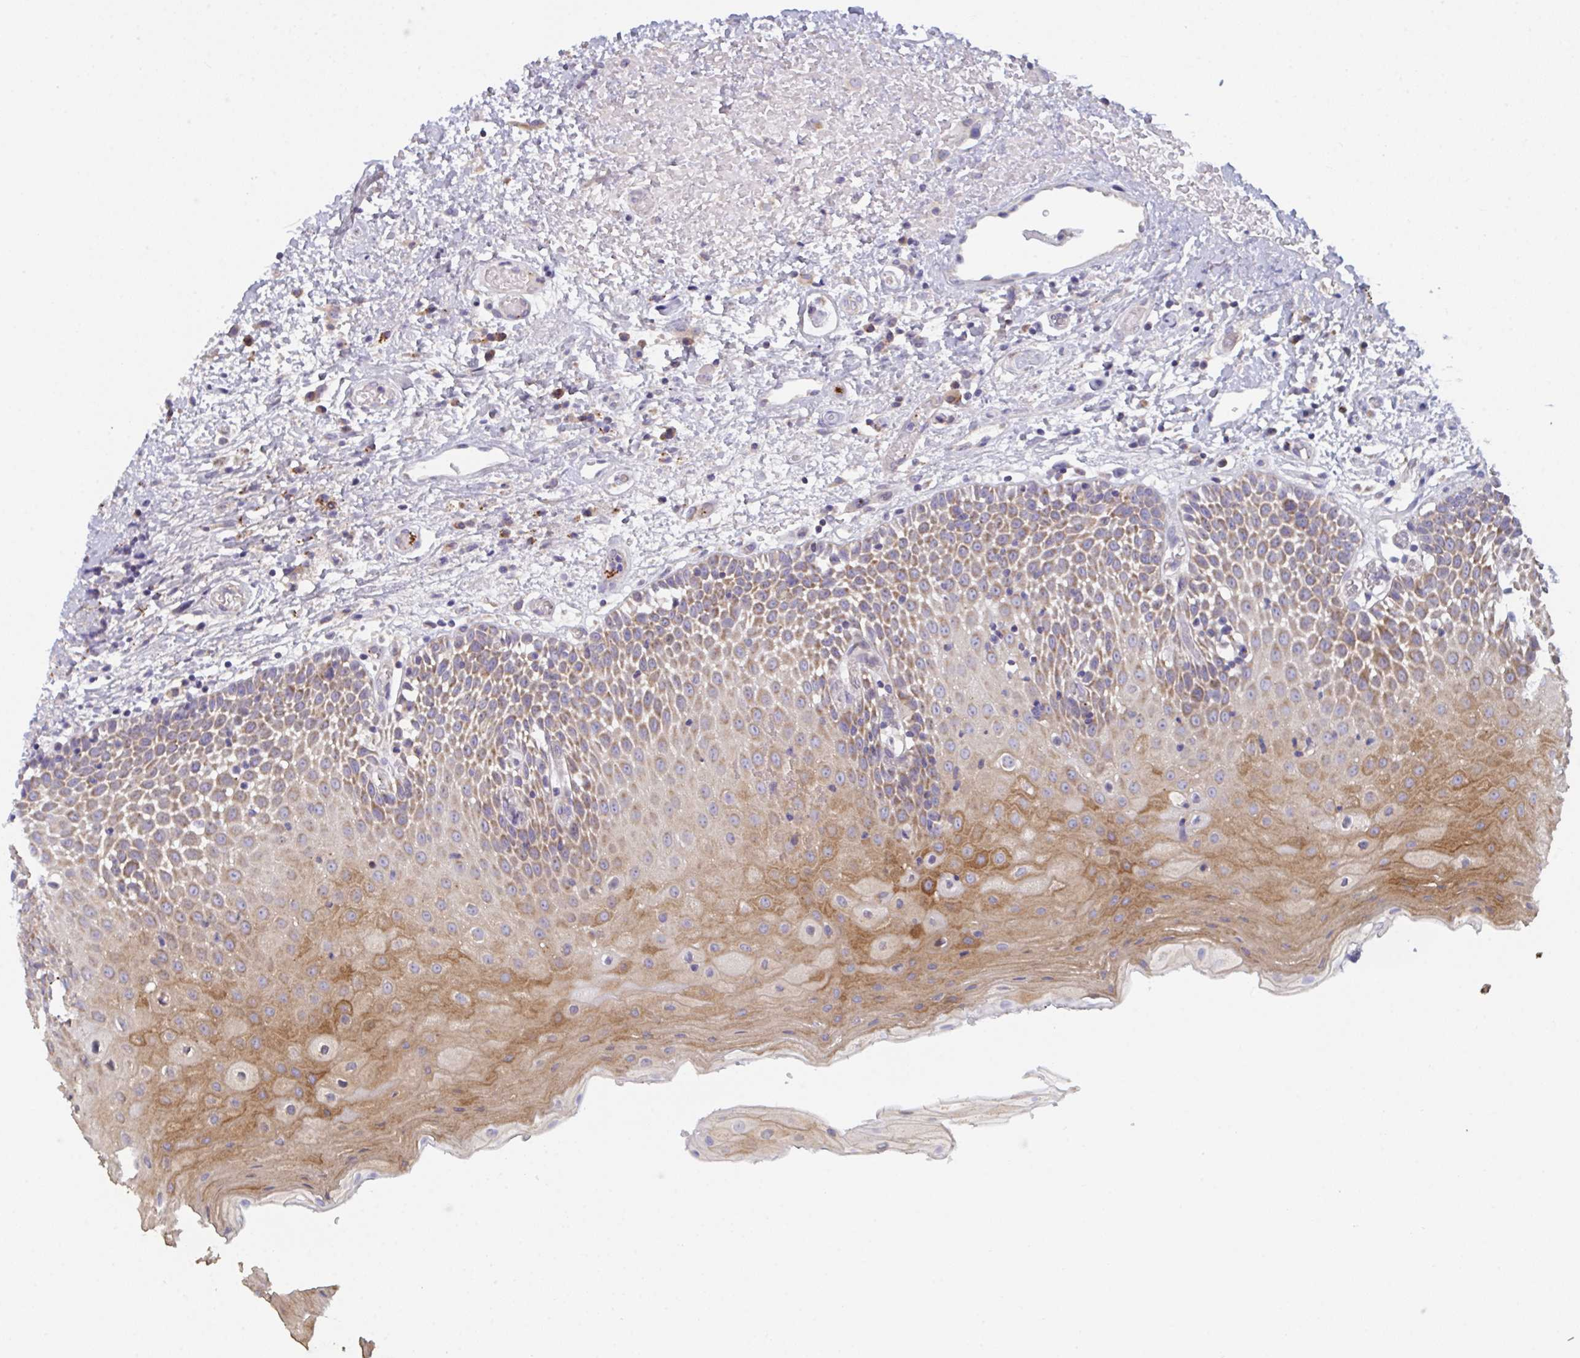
{"staining": {"intensity": "moderate", "quantity": ">75%", "location": "cytoplasmic/membranous"}, "tissue": "oral mucosa", "cell_type": "Squamous epithelial cells", "image_type": "normal", "snomed": [{"axis": "morphology", "description": "Normal tissue, NOS"}, {"axis": "topography", "description": "Oral tissue"}], "caption": "The image displays immunohistochemical staining of benign oral mucosa. There is moderate cytoplasmic/membranous positivity is appreciated in about >75% of squamous epithelial cells.", "gene": "MRPS2", "patient": {"sex": "female", "age": 82}}